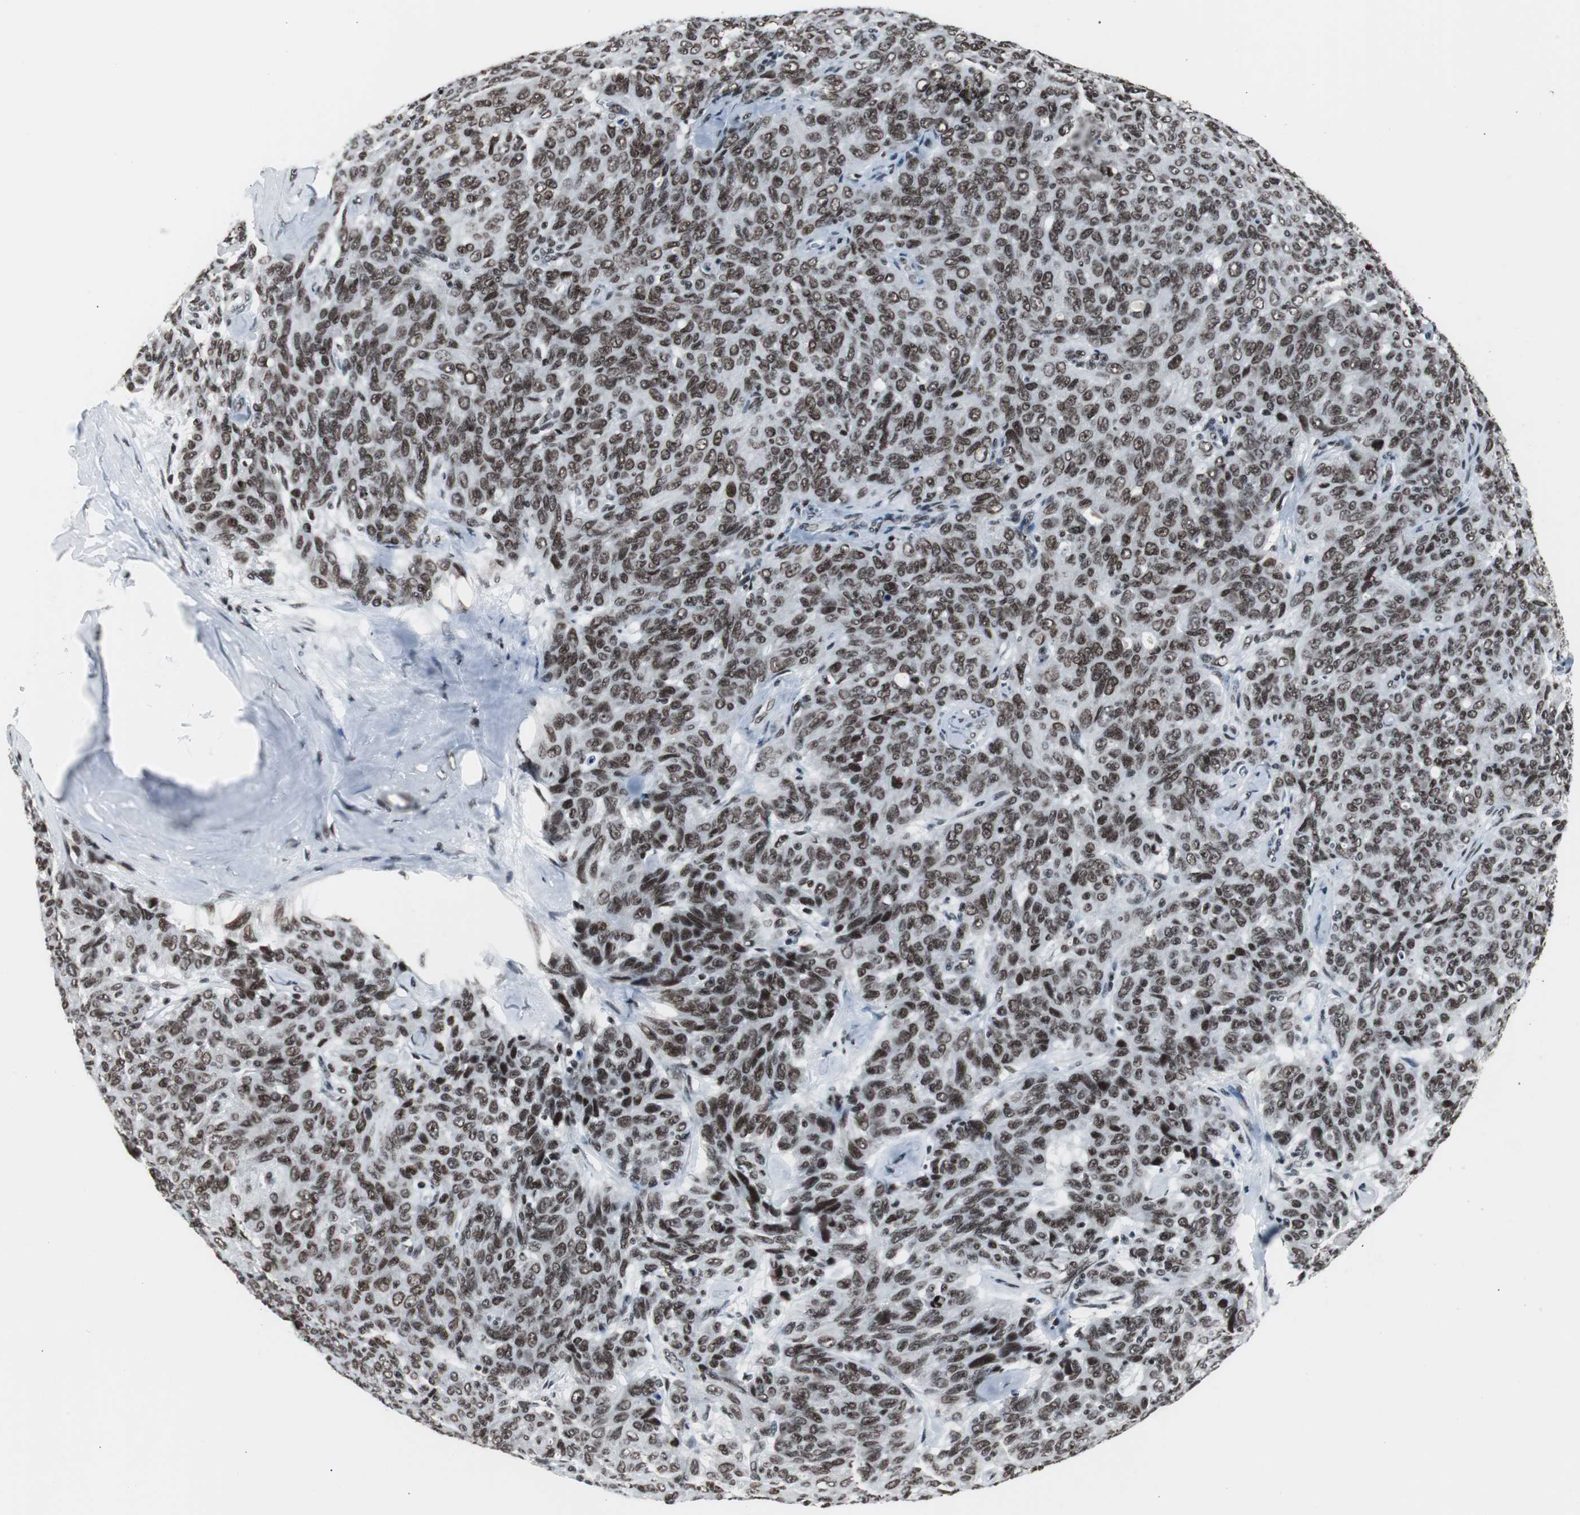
{"staining": {"intensity": "moderate", "quantity": ">75%", "location": "nuclear"}, "tissue": "ovarian cancer", "cell_type": "Tumor cells", "image_type": "cancer", "snomed": [{"axis": "morphology", "description": "Carcinoma, endometroid"}, {"axis": "topography", "description": "Ovary"}], "caption": "High-power microscopy captured an immunohistochemistry histopathology image of ovarian endometroid carcinoma, revealing moderate nuclear positivity in approximately >75% of tumor cells.", "gene": "XRCC1", "patient": {"sex": "female", "age": 60}}